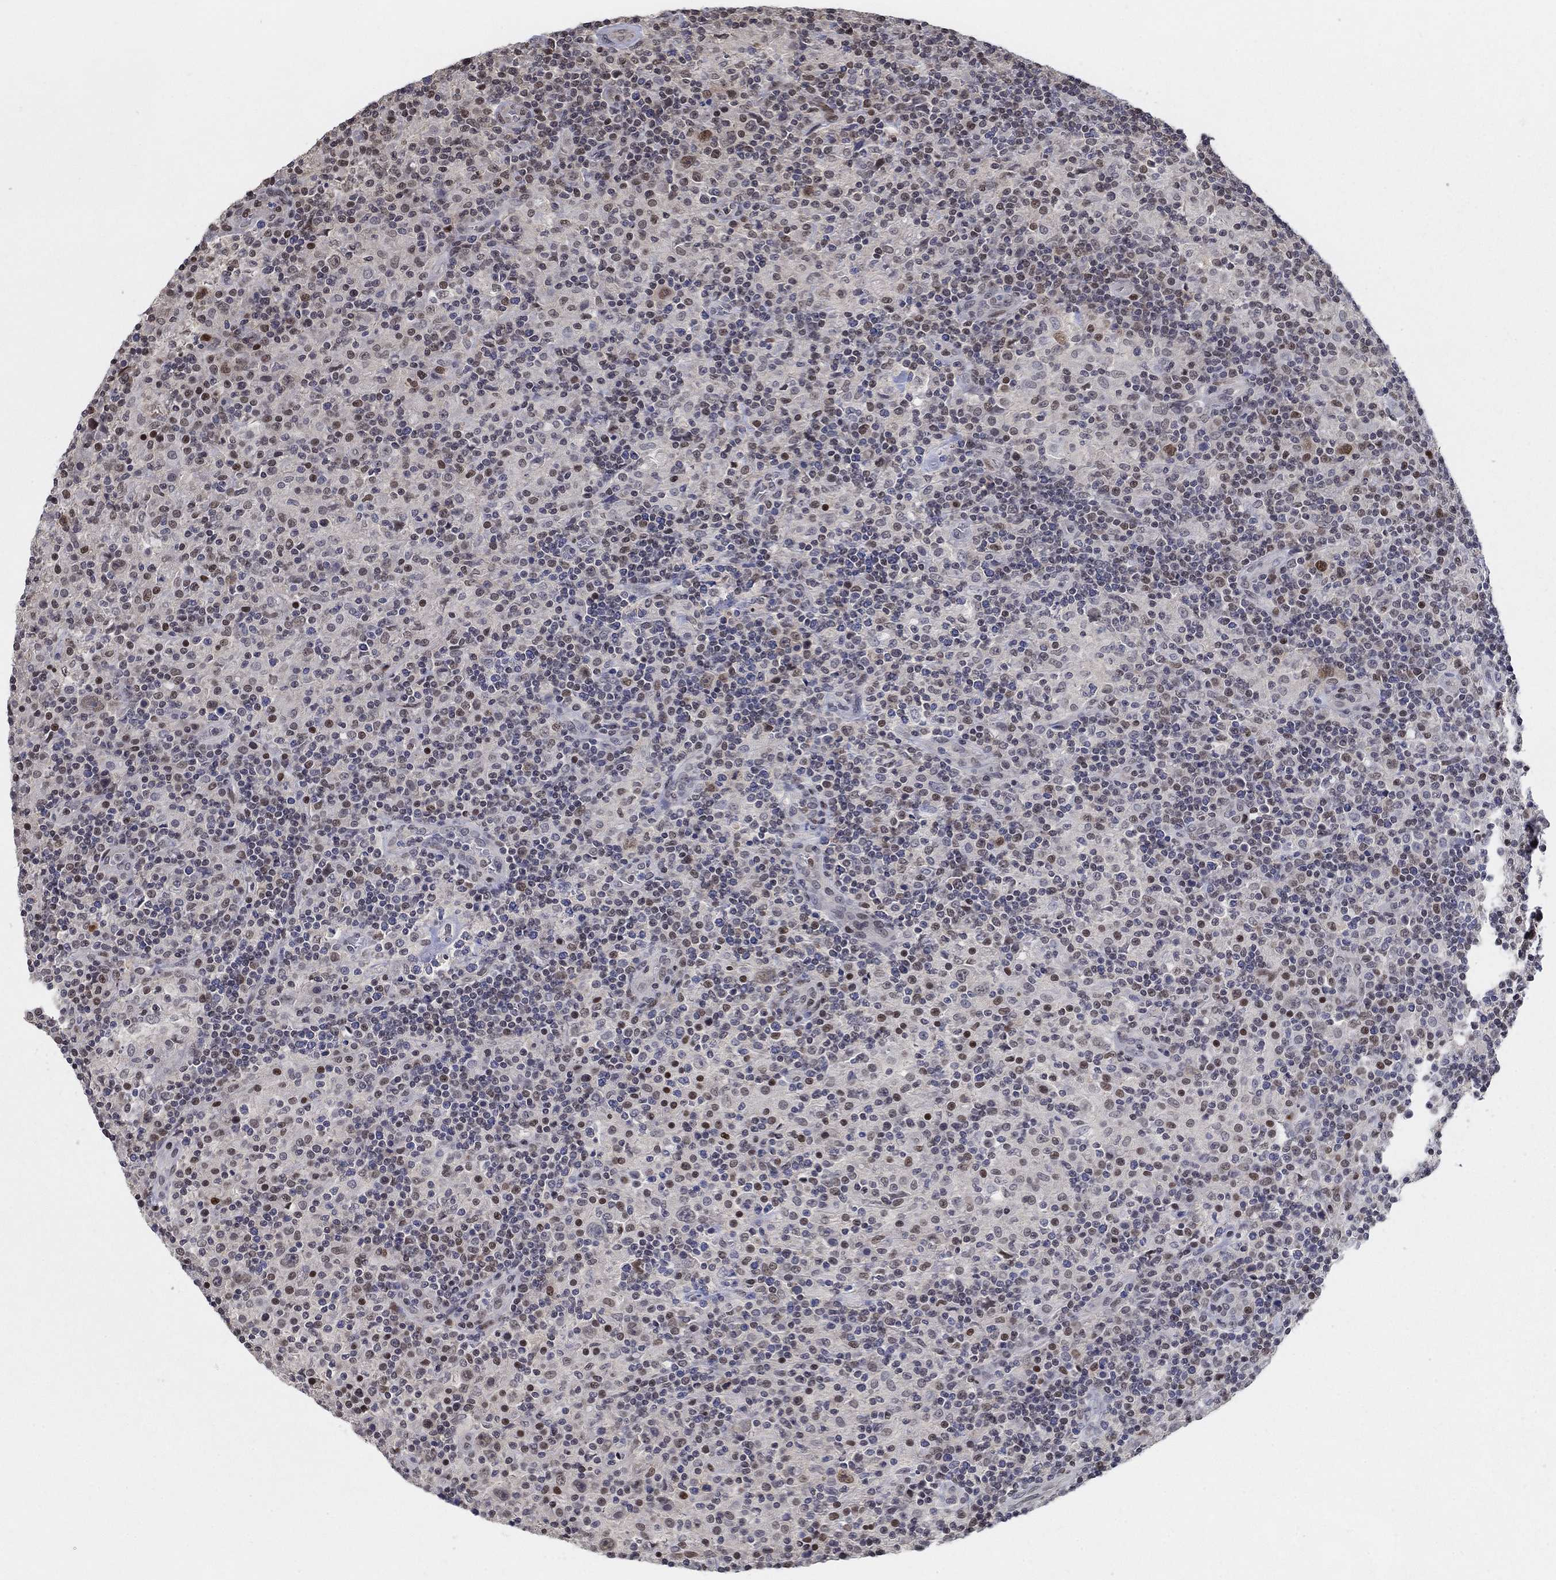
{"staining": {"intensity": "moderate", "quantity": "25%-75%", "location": "nuclear"}, "tissue": "lymphoma", "cell_type": "Tumor cells", "image_type": "cancer", "snomed": [{"axis": "morphology", "description": "Hodgkin's disease, NOS"}, {"axis": "topography", "description": "Lymph node"}], "caption": "Hodgkin's disease stained with IHC shows moderate nuclear expression in about 25%-75% of tumor cells.", "gene": "CENPE", "patient": {"sex": "male", "age": 70}}